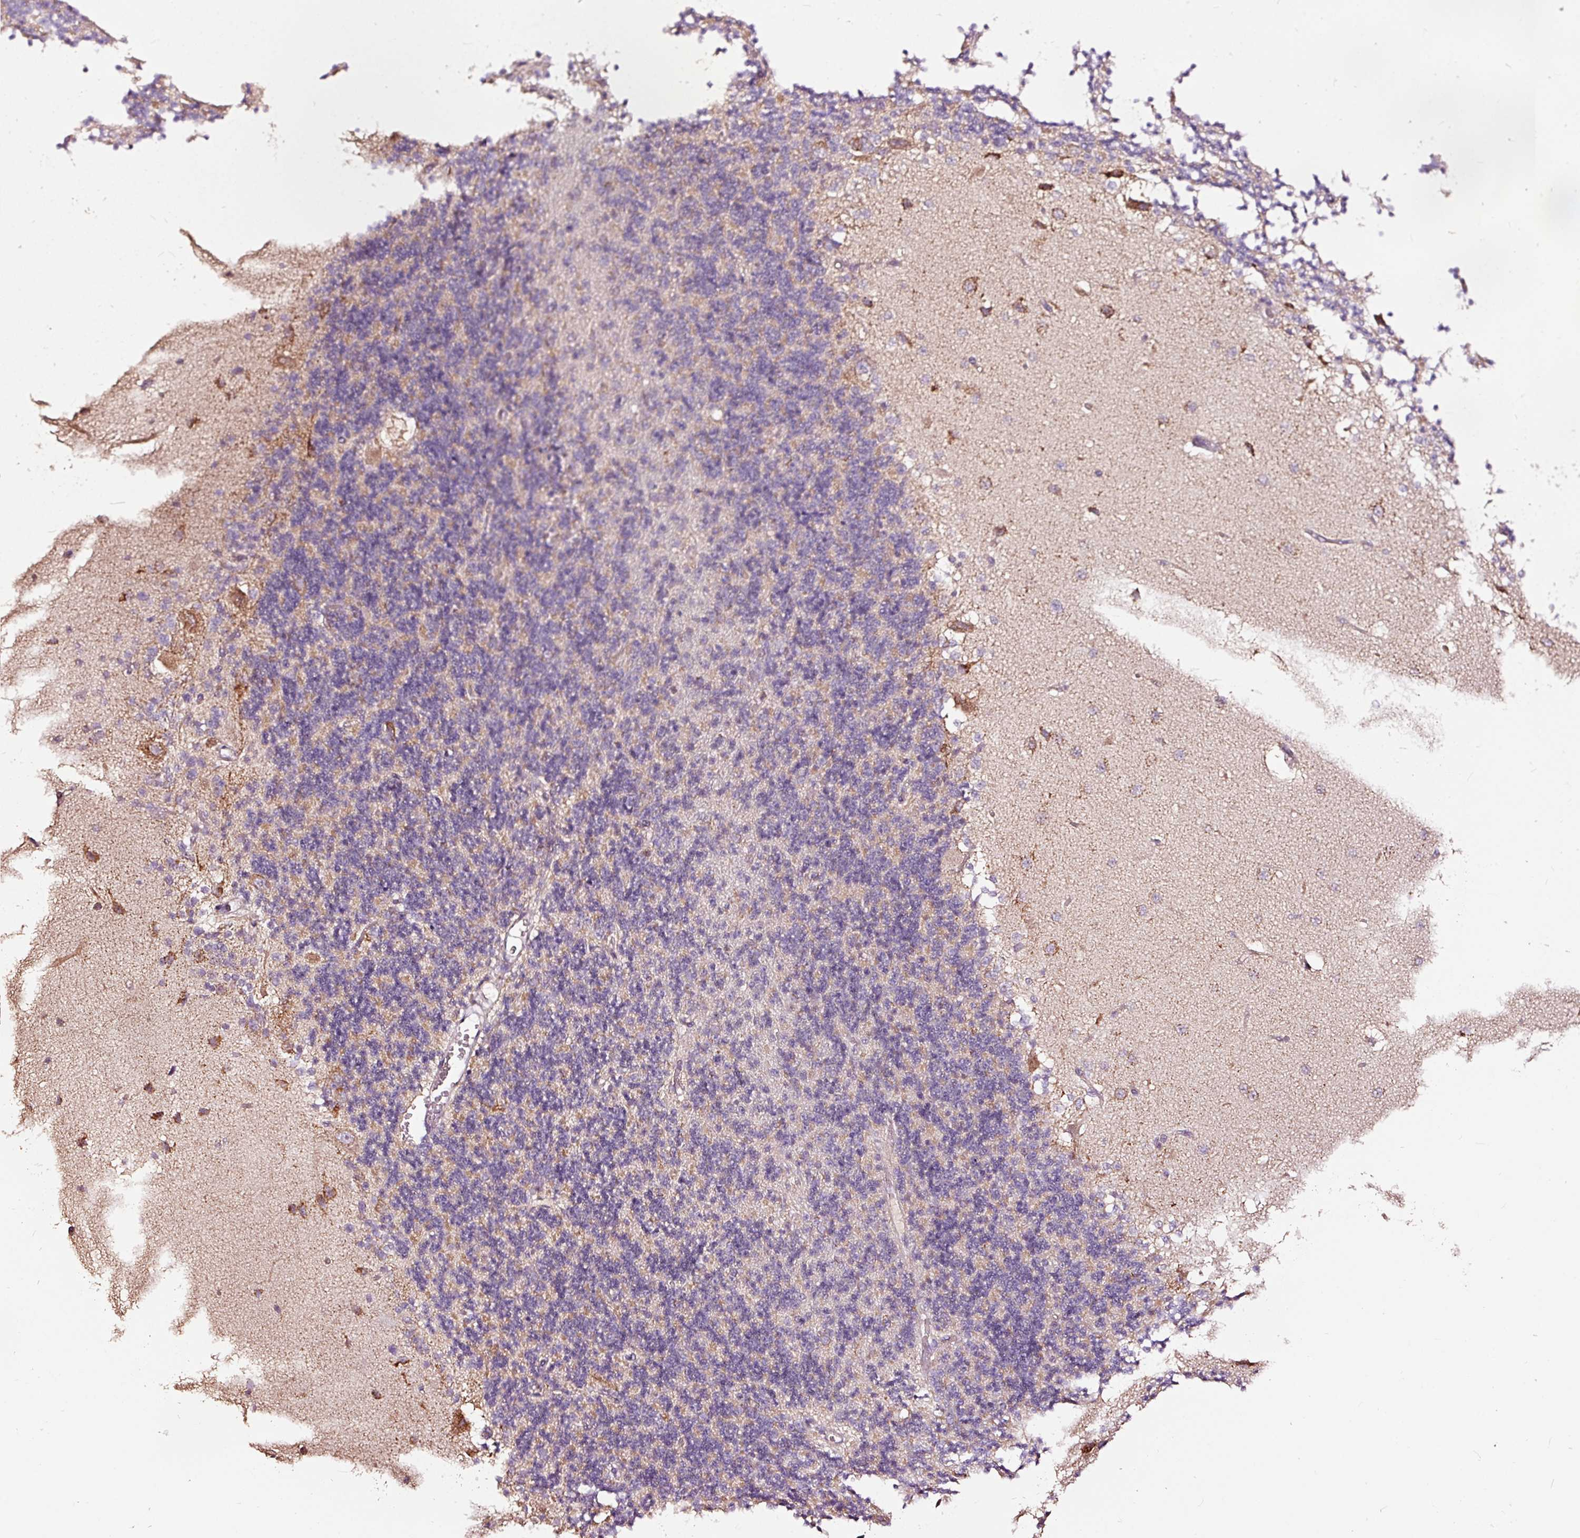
{"staining": {"intensity": "moderate", "quantity": "25%-75%", "location": "cytoplasmic/membranous"}, "tissue": "cerebellum", "cell_type": "Cells in granular layer", "image_type": "normal", "snomed": [{"axis": "morphology", "description": "Normal tissue, NOS"}, {"axis": "topography", "description": "Cerebellum"}], "caption": "Unremarkable cerebellum demonstrates moderate cytoplasmic/membranous expression in approximately 25%-75% of cells in granular layer.", "gene": "TPM1", "patient": {"sex": "female", "age": 29}}